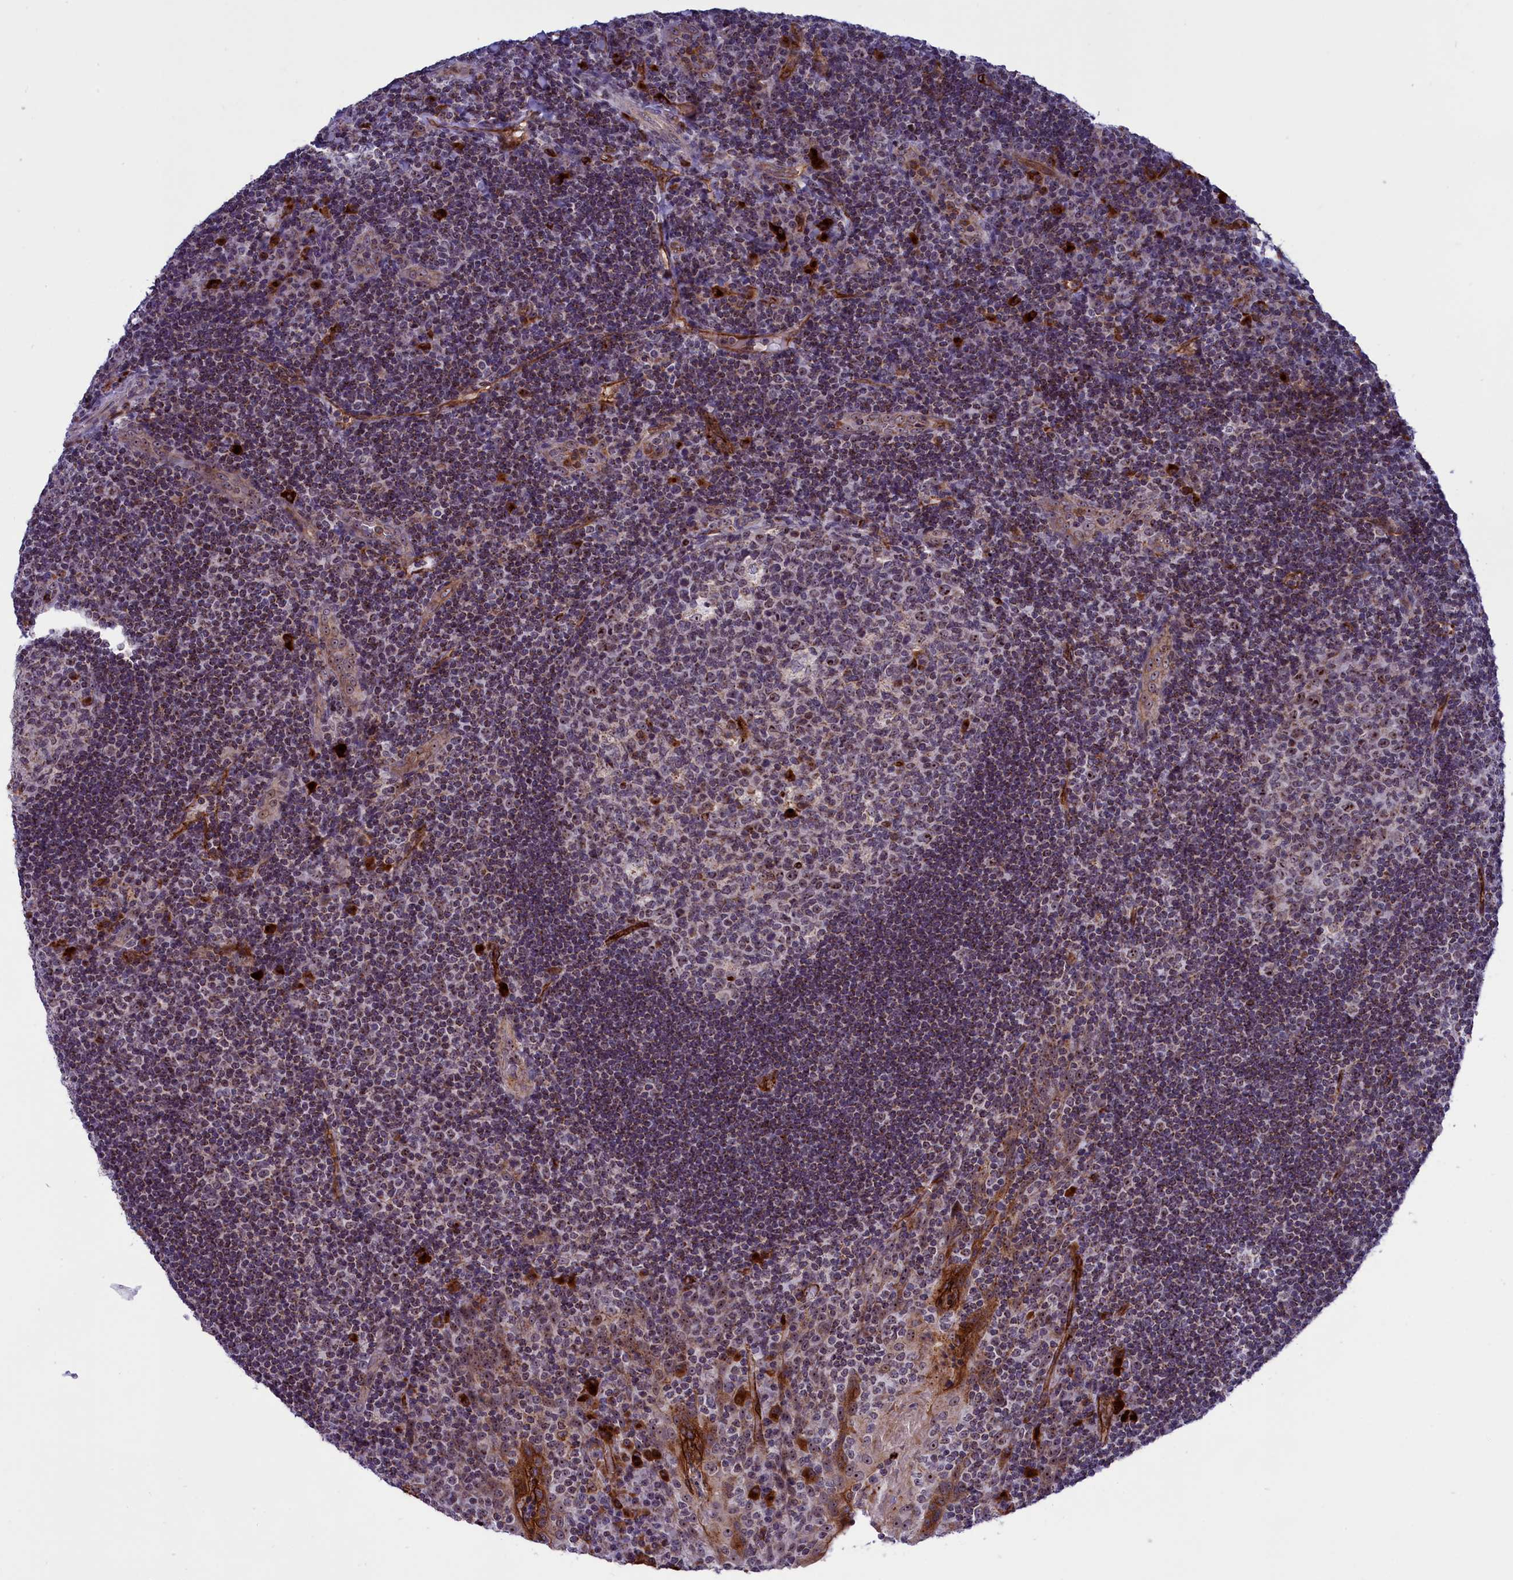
{"staining": {"intensity": "moderate", "quantity": "<25%", "location": "cytoplasmic/membranous,nuclear"}, "tissue": "tonsil", "cell_type": "Germinal center cells", "image_type": "normal", "snomed": [{"axis": "morphology", "description": "Normal tissue, NOS"}, {"axis": "topography", "description": "Tonsil"}], "caption": "High-magnification brightfield microscopy of normal tonsil stained with DAB (3,3'-diaminobenzidine) (brown) and counterstained with hematoxylin (blue). germinal center cells exhibit moderate cytoplasmic/membranous,nuclear expression is seen in approximately<25% of cells.", "gene": "MPND", "patient": {"sex": "male", "age": 17}}